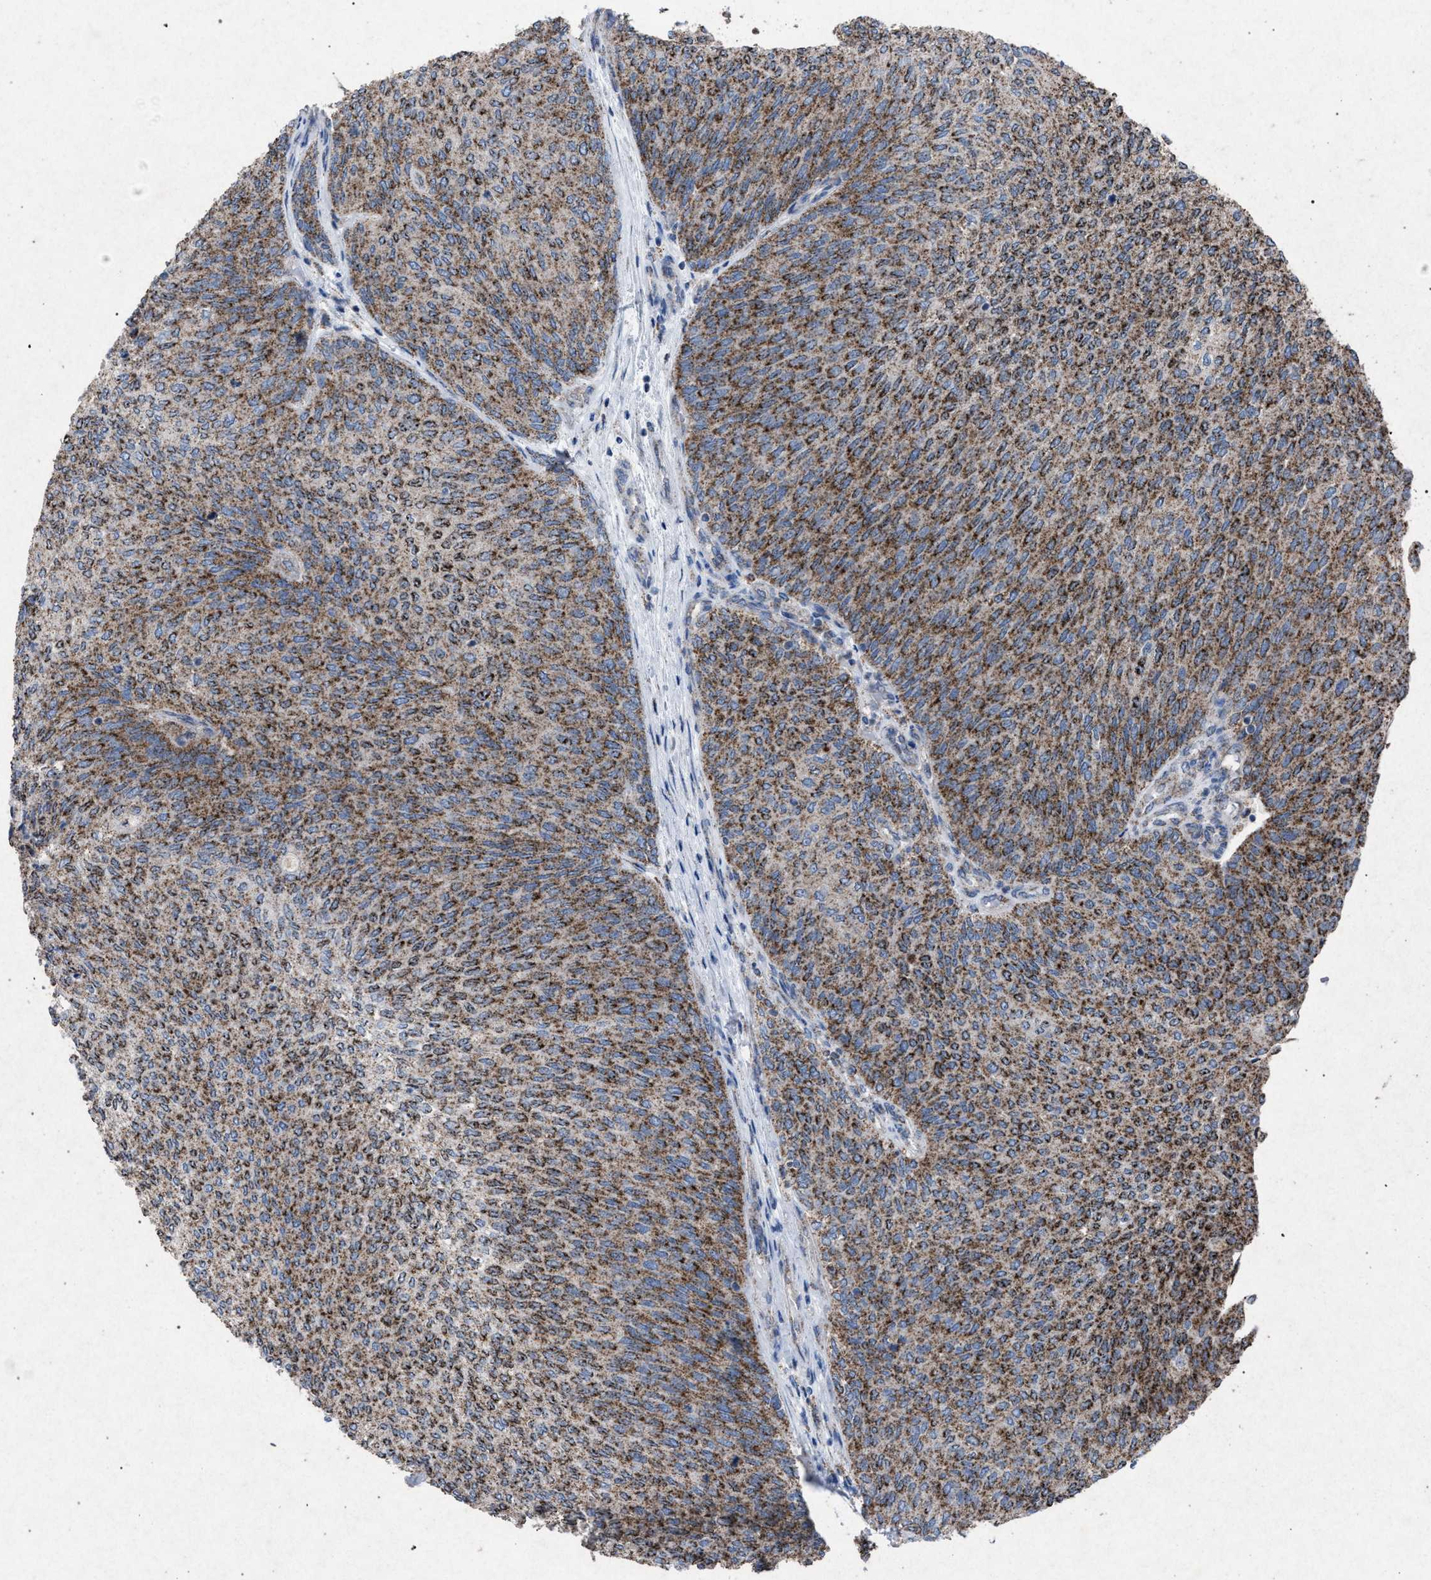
{"staining": {"intensity": "strong", "quantity": ">75%", "location": "cytoplasmic/membranous"}, "tissue": "urothelial cancer", "cell_type": "Tumor cells", "image_type": "cancer", "snomed": [{"axis": "morphology", "description": "Urothelial carcinoma, Low grade"}, {"axis": "topography", "description": "Urinary bladder"}], "caption": "The immunohistochemical stain shows strong cytoplasmic/membranous staining in tumor cells of low-grade urothelial carcinoma tissue.", "gene": "HSD17B4", "patient": {"sex": "female", "age": 79}}